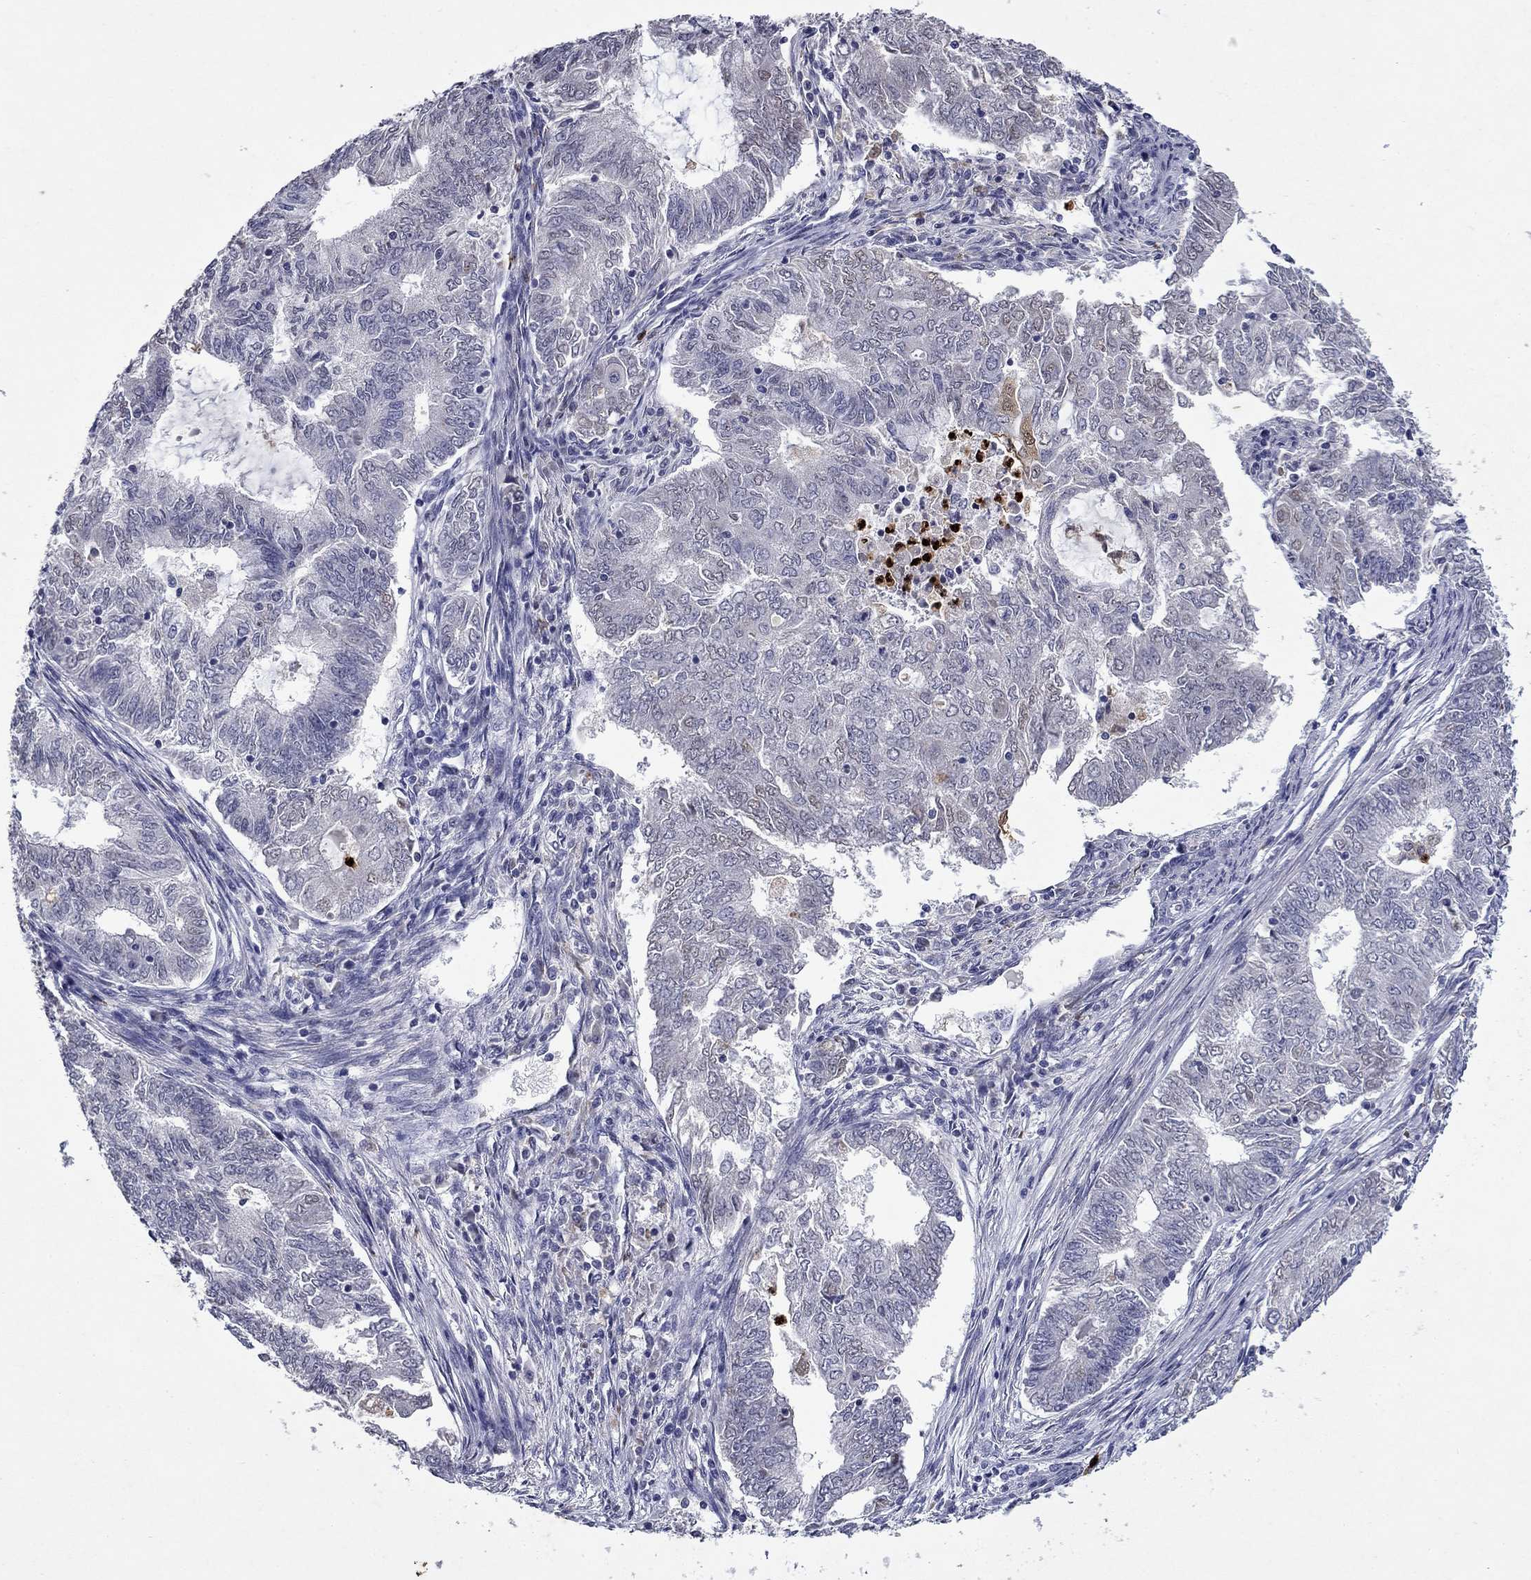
{"staining": {"intensity": "weak", "quantity": "<25%", "location": "cytoplasmic/membranous"}, "tissue": "endometrial cancer", "cell_type": "Tumor cells", "image_type": "cancer", "snomed": [{"axis": "morphology", "description": "Adenocarcinoma, NOS"}, {"axis": "topography", "description": "Endometrium"}], "caption": "High magnification brightfield microscopy of endometrial adenocarcinoma stained with DAB (3,3'-diaminobenzidine) (brown) and counterstained with hematoxylin (blue): tumor cells show no significant staining.", "gene": "IRF5", "patient": {"sex": "female", "age": 62}}